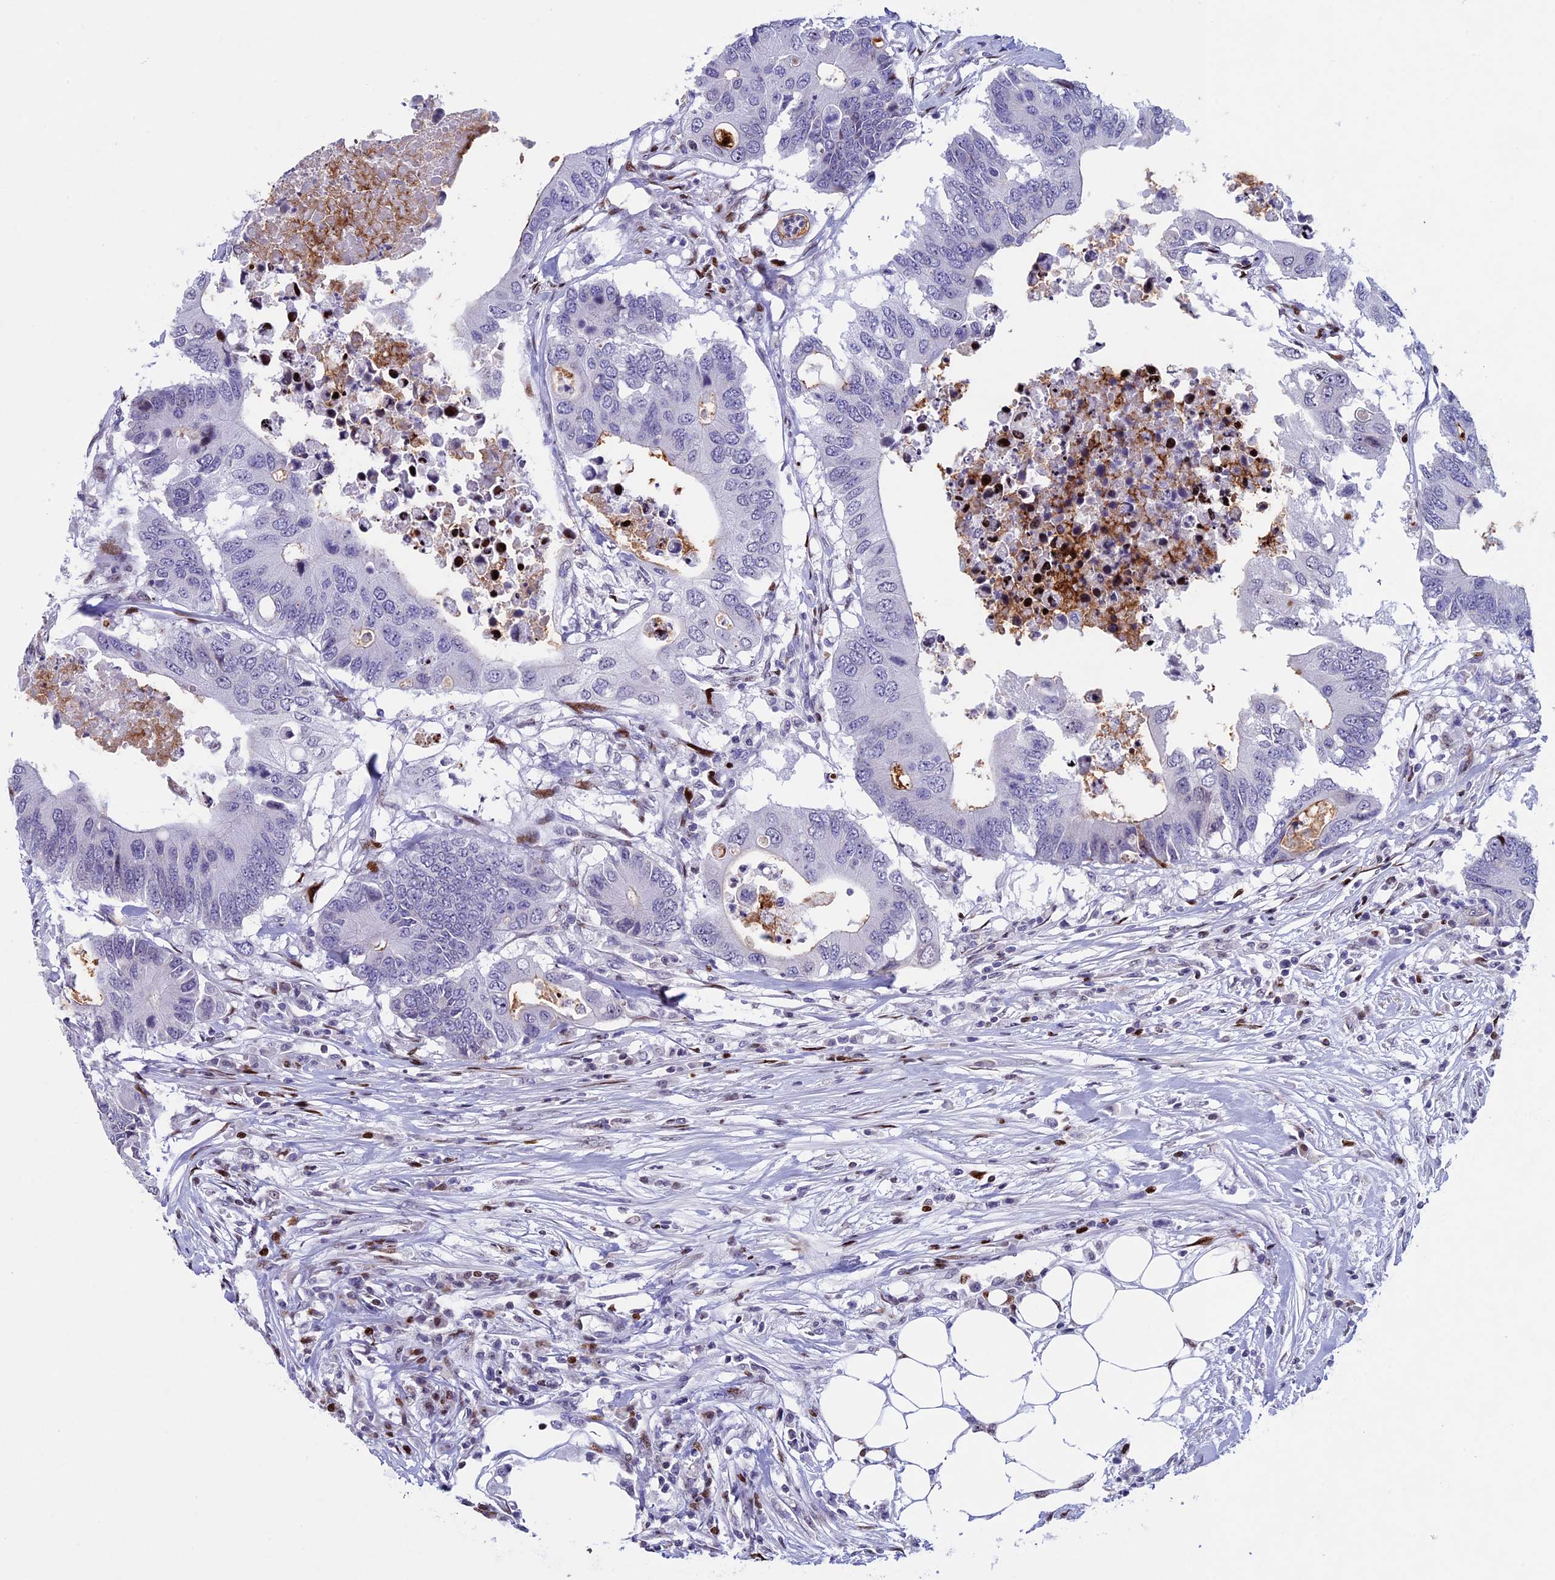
{"staining": {"intensity": "negative", "quantity": "none", "location": "none"}, "tissue": "colorectal cancer", "cell_type": "Tumor cells", "image_type": "cancer", "snomed": [{"axis": "morphology", "description": "Adenocarcinoma, NOS"}, {"axis": "topography", "description": "Colon"}], "caption": "Human colorectal cancer (adenocarcinoma) stained for a protein using IHC exhibits no positivity in tumor cells.", "gene": "BTBD3", "patient": {"sex": "male", "age": 71}}